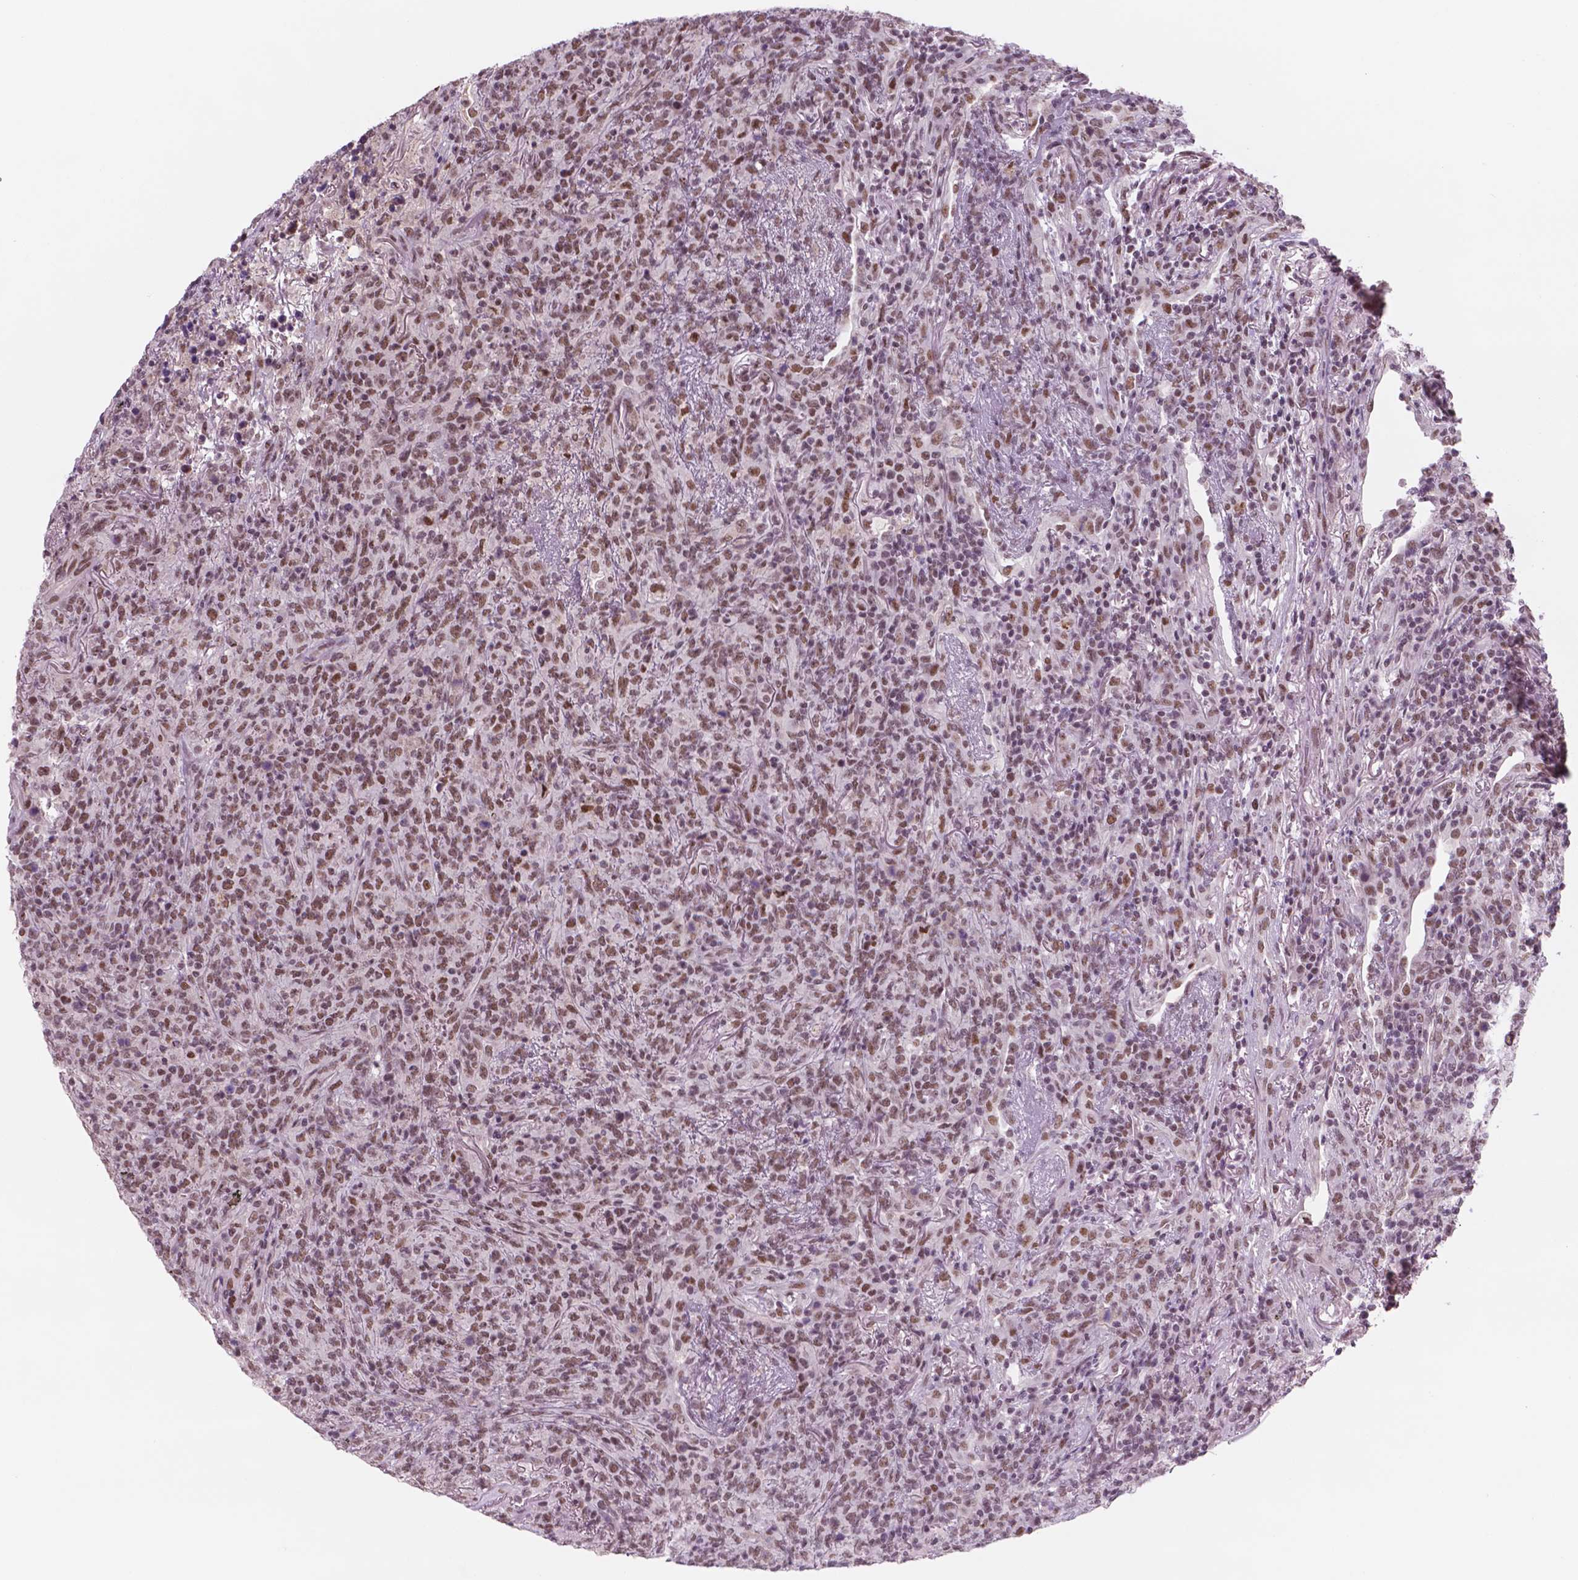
{"staining": {"intensity": "moderate", "quantity": ">75%", "location": "nuclear"}, "tissue": "lymphoma", "cell_type": "Tumor cells", "image_type": "cancer", "snomed": [{"axis": "morphology", "description": "Malignant lymphoma, non-Hodgkin's type, High grade"}, {"axis": "topography", "description": "Lung"}], "caption": "Protein staining reveals moderate nuclear expression in approximately >75% of tumor cells in lymphoma. The staining was performed using DAB (3,3'-diaminobenzidine) to visualize the protein expression in brown, while the nuclei were stained in blue with hematoxylin (Magnification: 20x).", "gene": "CTR9", "patient": {"sex": "male", "age": 79}}